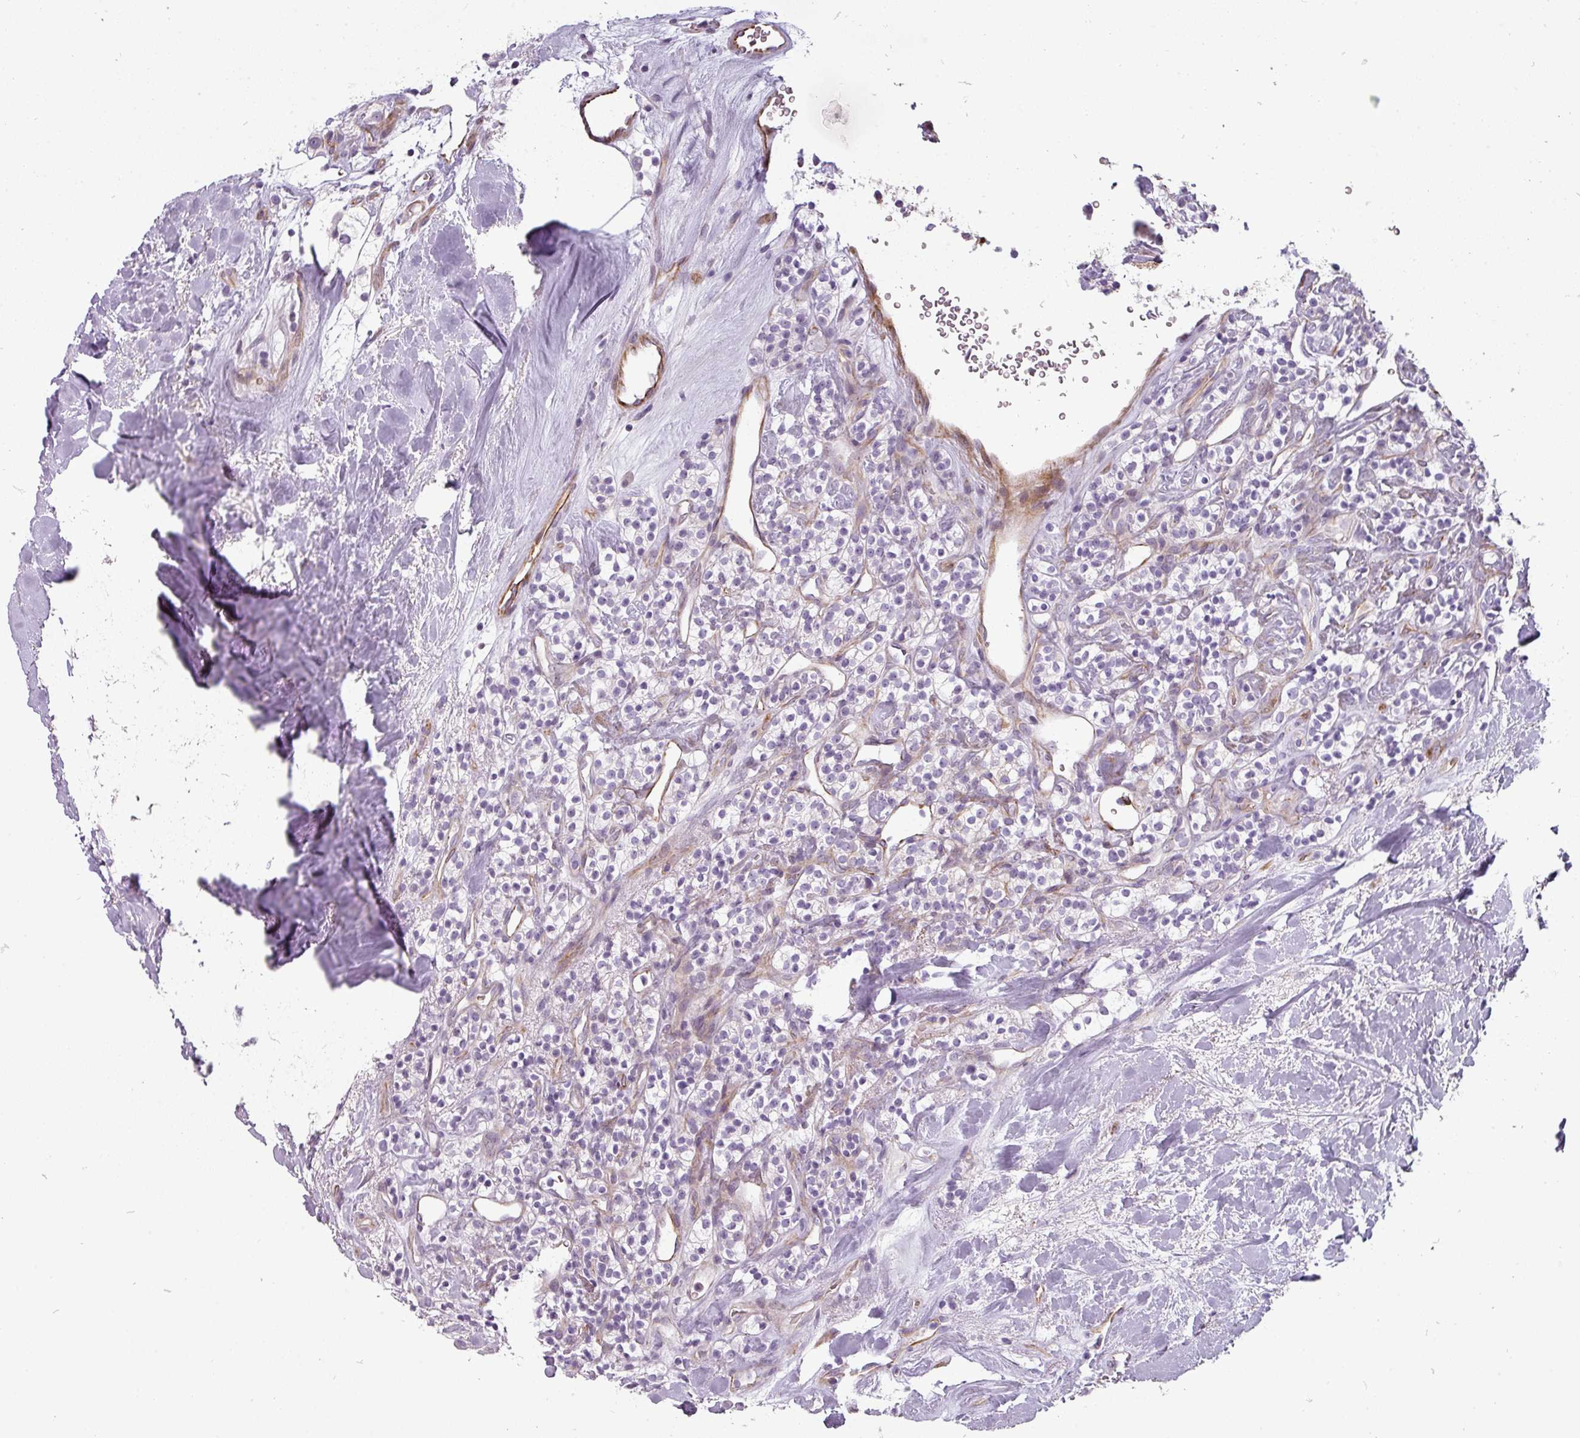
{"staining": {"intensity": "negative", "quantity": "none", "location": "none"}, "tissue": "renal cancer", "cell_type": "Tumor cells", "image_type": "cancer", "snomed": [{"axis": "morphology", "description": "Adenocarcinoma, NOS"}, {"axis": "topography", "description": "Kidney"}], "caption": "Immunohistochemical staining of renal adenocarcinoma displays no significant positivity in tumor cells.", "gene": "CHRDL1", "patient": {"sex": "male", "age": 77}}